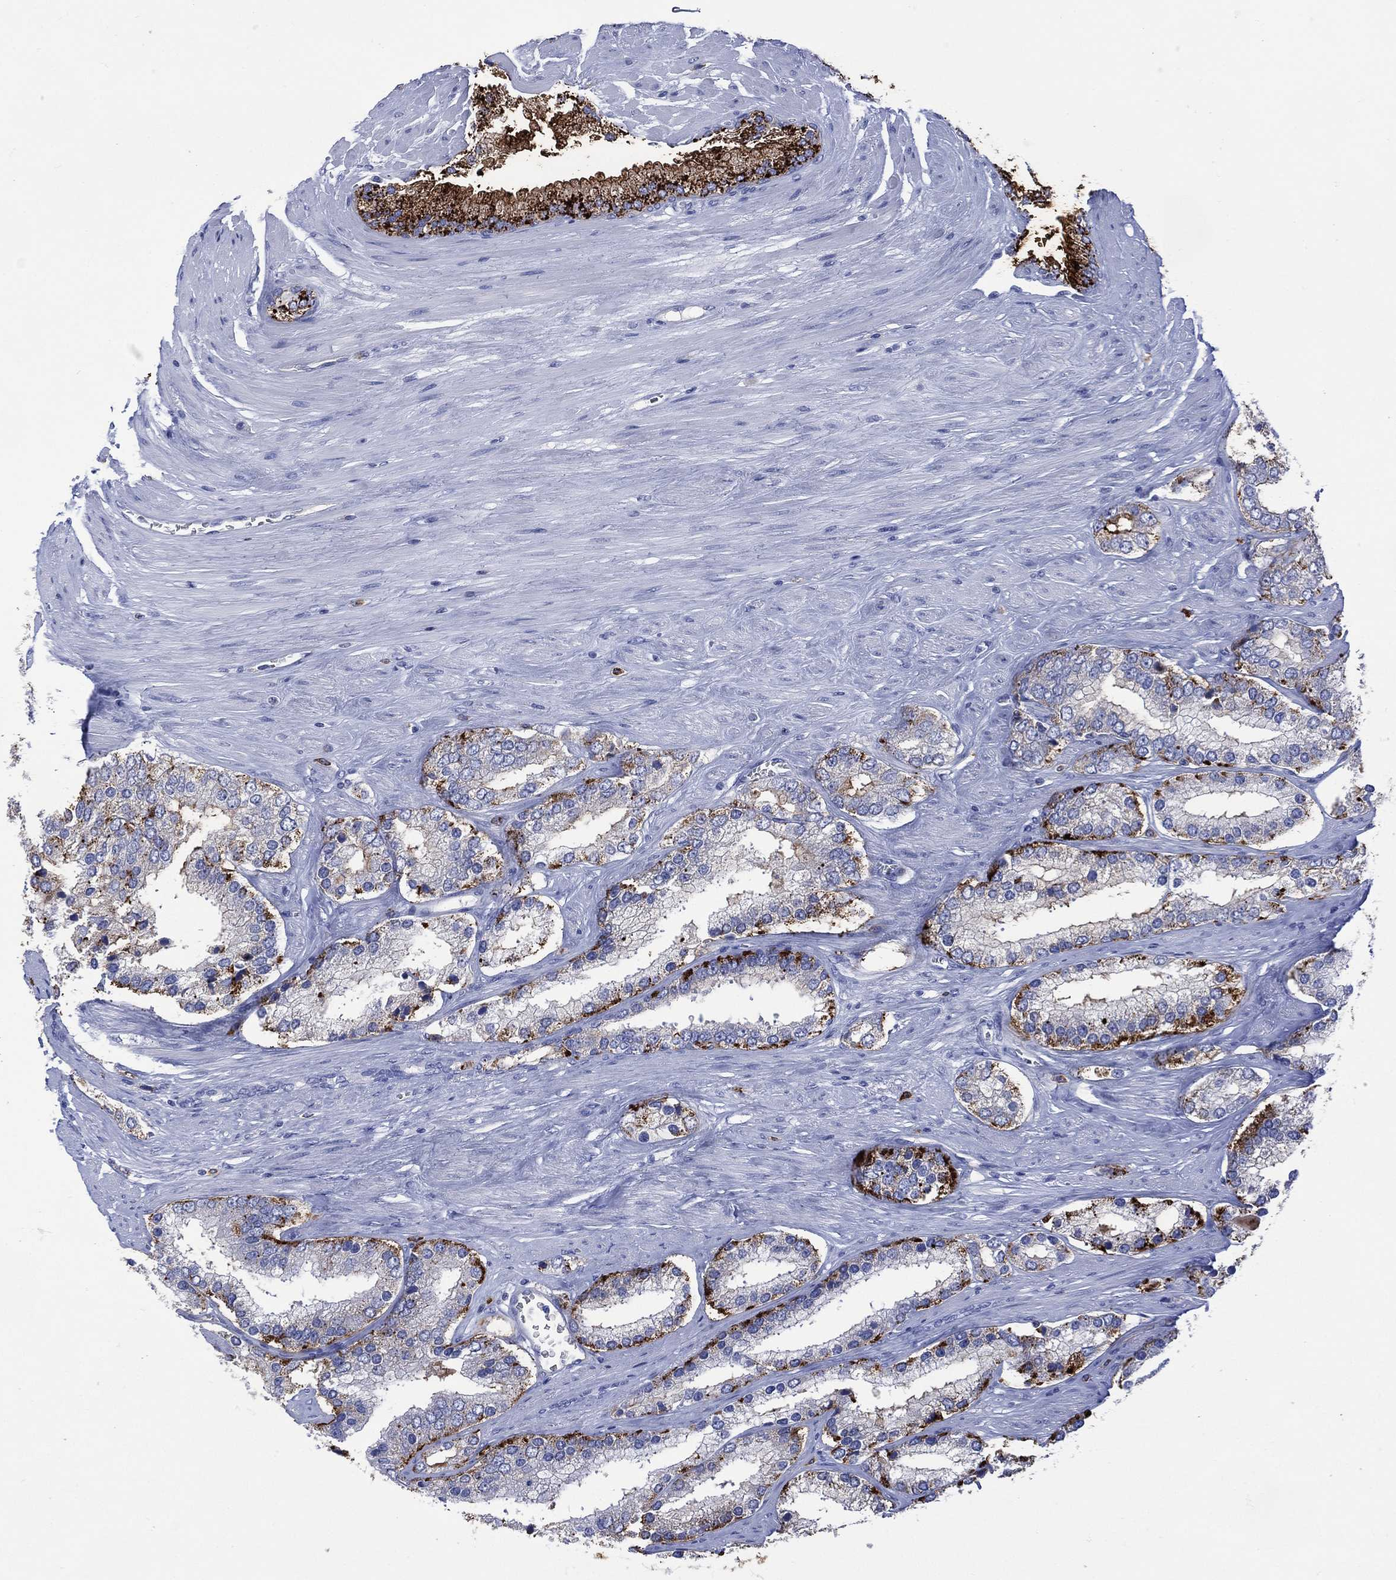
{"staining": {"intensity": "strong", "quantity": "<25%", "location": "cytoplasmic/membranous"}, "tissue": "prostate cancer", "cell_type": "Tumor cells", "image_type": "cancer", "snomed": [{"axis": "morphology", "description": "Adenocarcinoma, Low grade"}, {"axis": "topography", "description": "Prostate"}], "caption": "This is a micrograph of immunohistochemistry staining of prostate cancer (adenocarcinoma (low-grade)), which shows strong expression in the cytoplasmic/membranous of tumor cells.", "gene": "DPP4", "patient": {"sex": "male", "age": 69}}